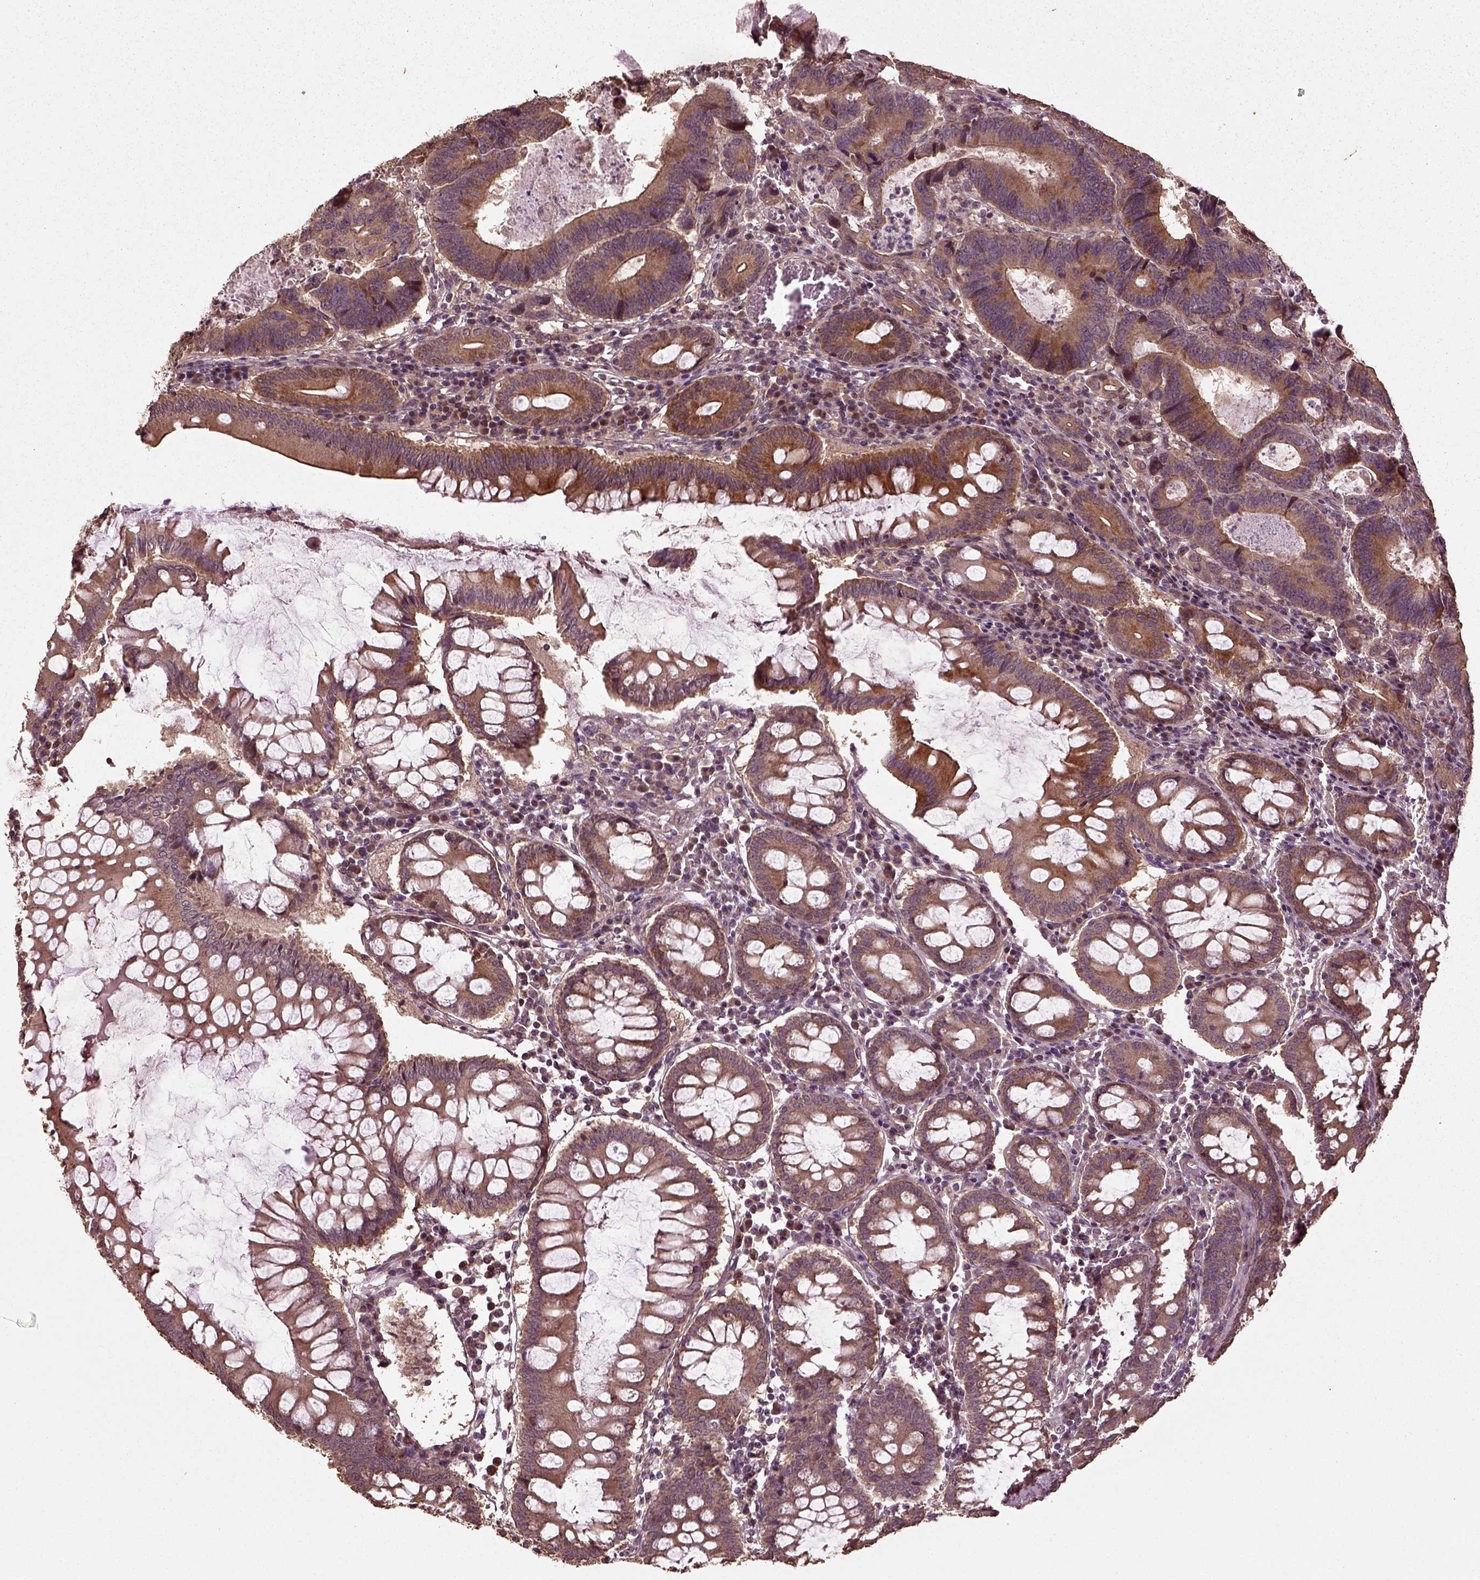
{"staining": {"intensity": "moderate", "quantity": ">75%", "location": "cytoplasmic/membranous"}, "tissue": "colorectal cancer", "cell_type": "Tumor cells", "image_type": "cancer", "snomed": [{"axis": "morphology", "description": "Adenocarcinoma, NOS"}, {"axis": "topography", "description": "Colon"}], "caption": "Immunohistochemical staining of adenocarcinoma (colorectal) demonstrates medium levels of moderate cytoplasmic/membranous positivity in approximately >75% of tumor cells.", "gene": "ERV3-1", "patient": {"sex": "female", "age": 82}}